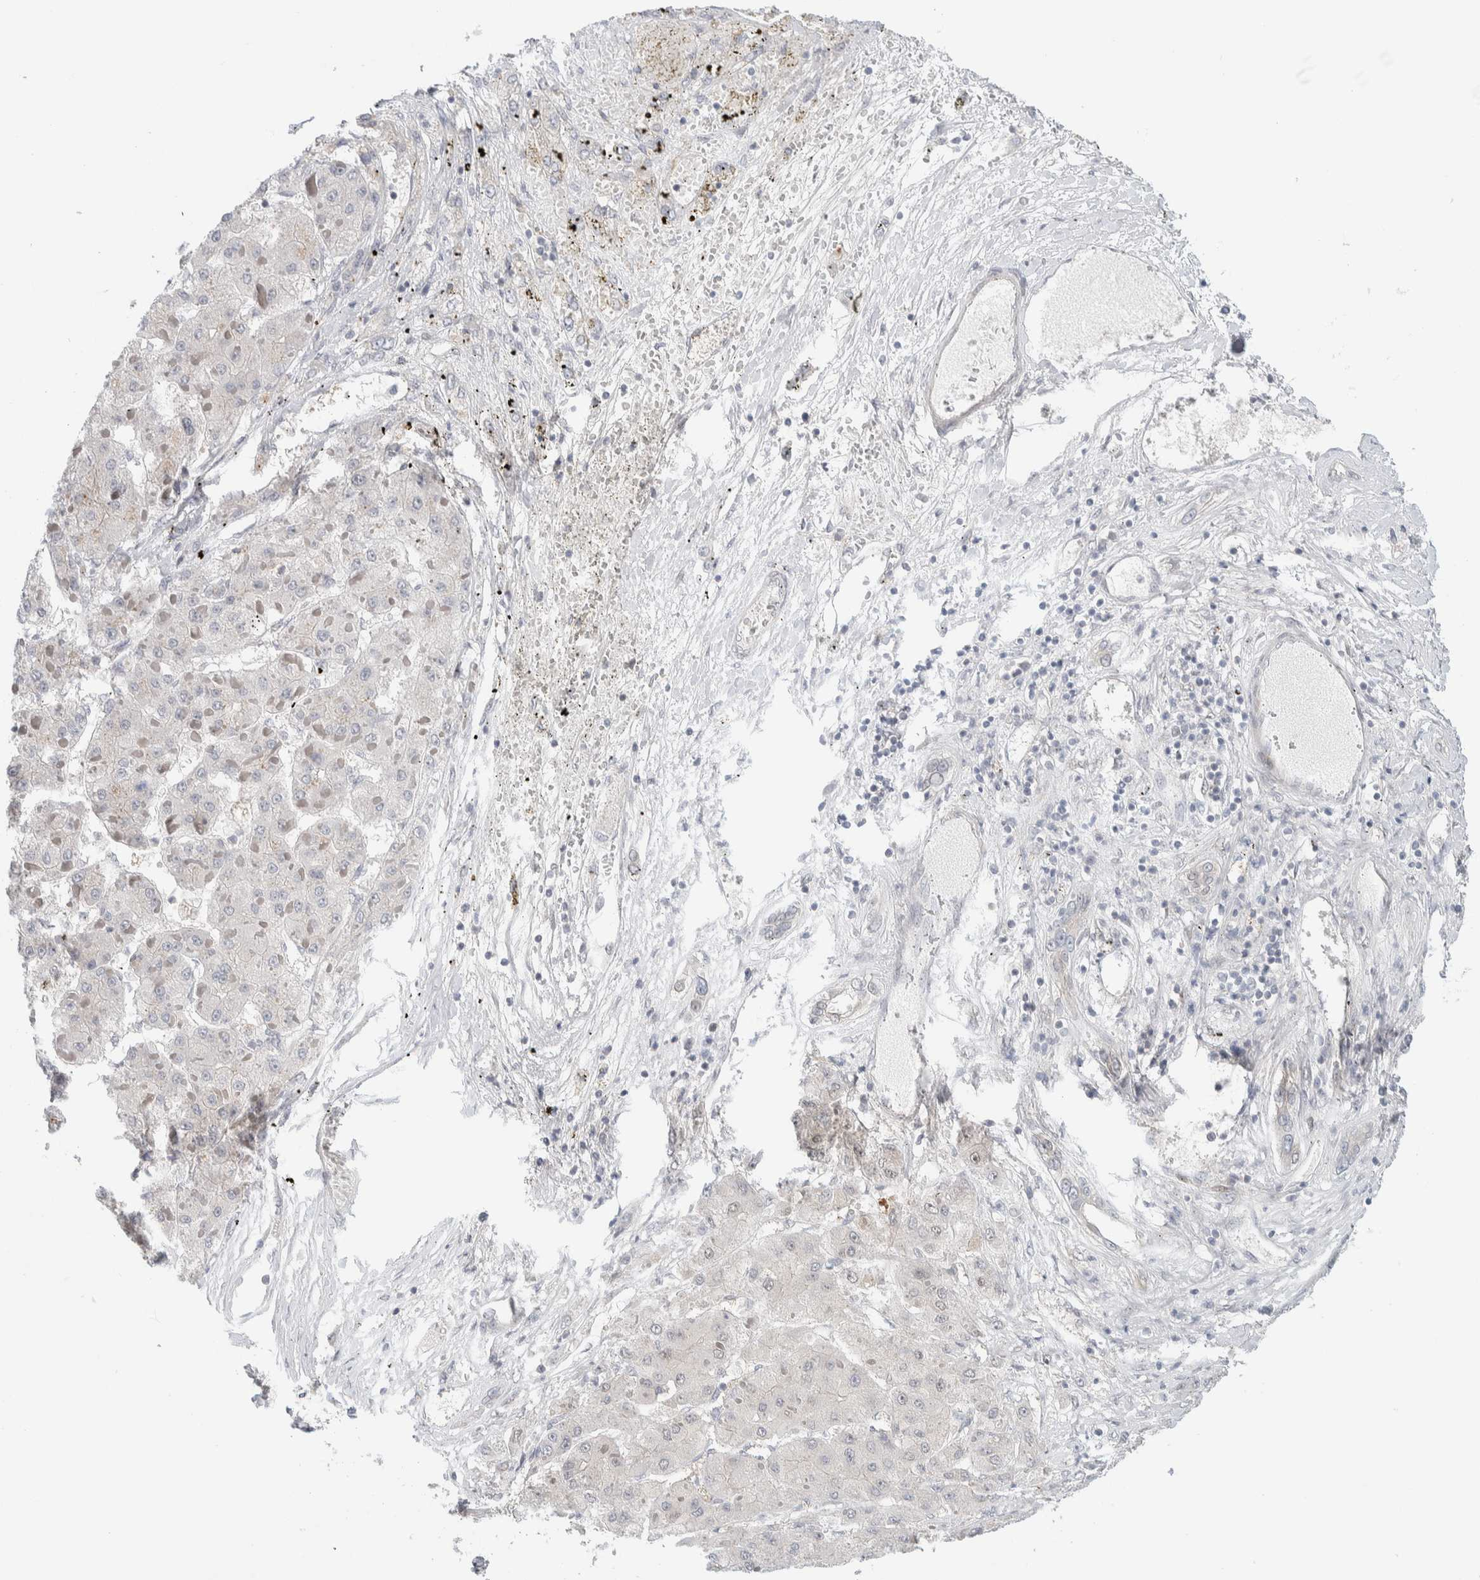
{"staining": {"intensity": "negative", "quantity": "none", "location": "none"}, "tissue": "liver cancer", "cell_type": "Tumor cells", "image_type": "cancer", "snomed": [{"axis": "morphology", "description": "Carcinoma, Hepatocellular, NOS"}, {"axis": "topography", "description": "Liver"}], "caption": "The micrograph demonstrates no significant positivity in tumor cells of liver hepatocellular carcinoma.", "gene": "NCR3LG1", "patient": {"sex": "female", "age": 73}}